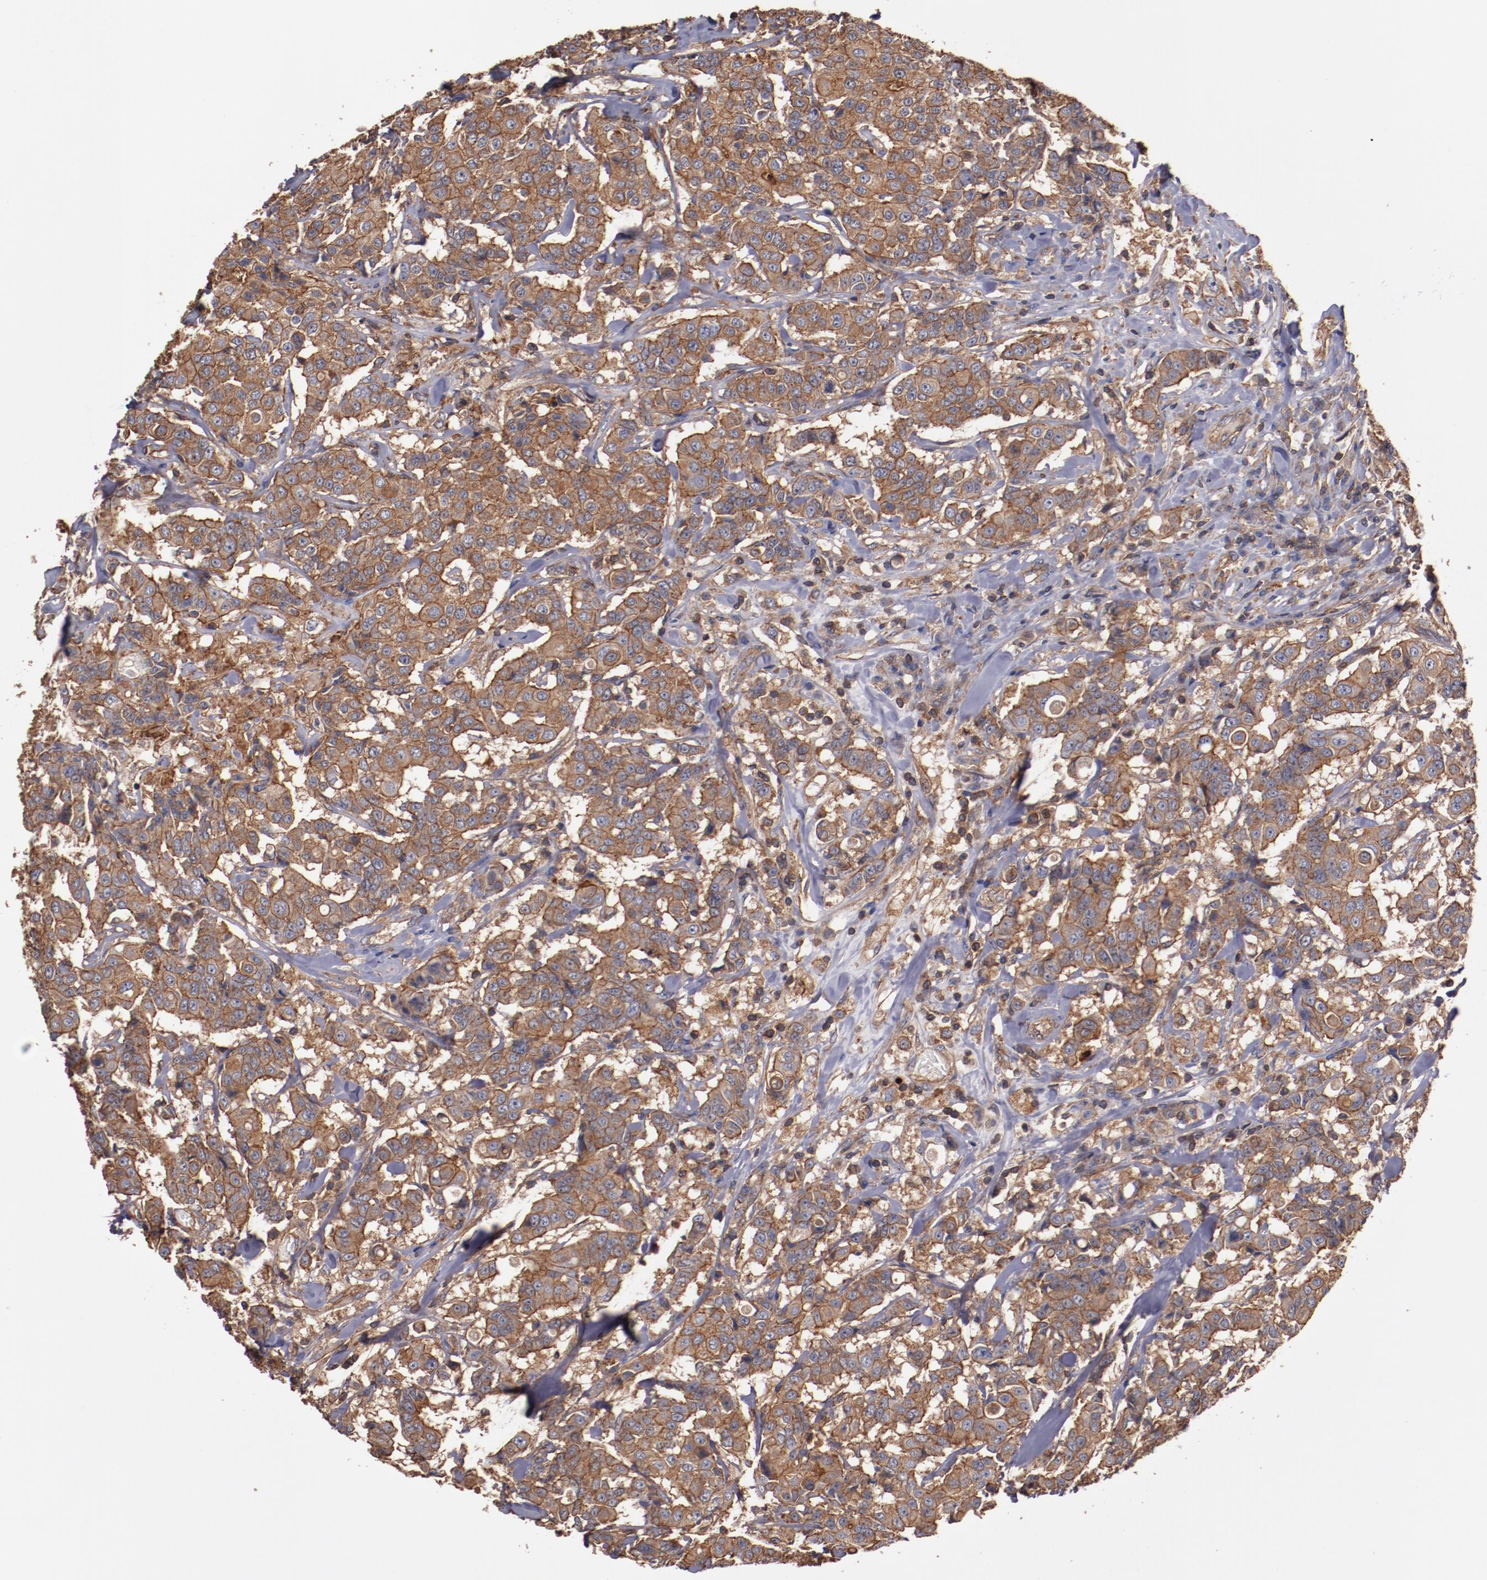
{"staining": {"intensity": "strong", "quantity": ">75%", "location": "cytoplasmic/membranous"}, "tissue": "breast cancer", "cell_type": "Tumor cells", "image_type": "cancer", "snomed": [{"axis": "morphology", "description": "Duct carcinoma"}, {"axis": "topography", "description": "Breast"}], "caption": "A brown stain highlights strong cytoplasmic/membranous staining of a protein in human infiltrating ductal carcinoma (breast) tumor cells. (DAB IHC with brightfield microscopy, high magnification).", "gene": "TMOD3", "patient": {"sex": "female", "age": 27}}